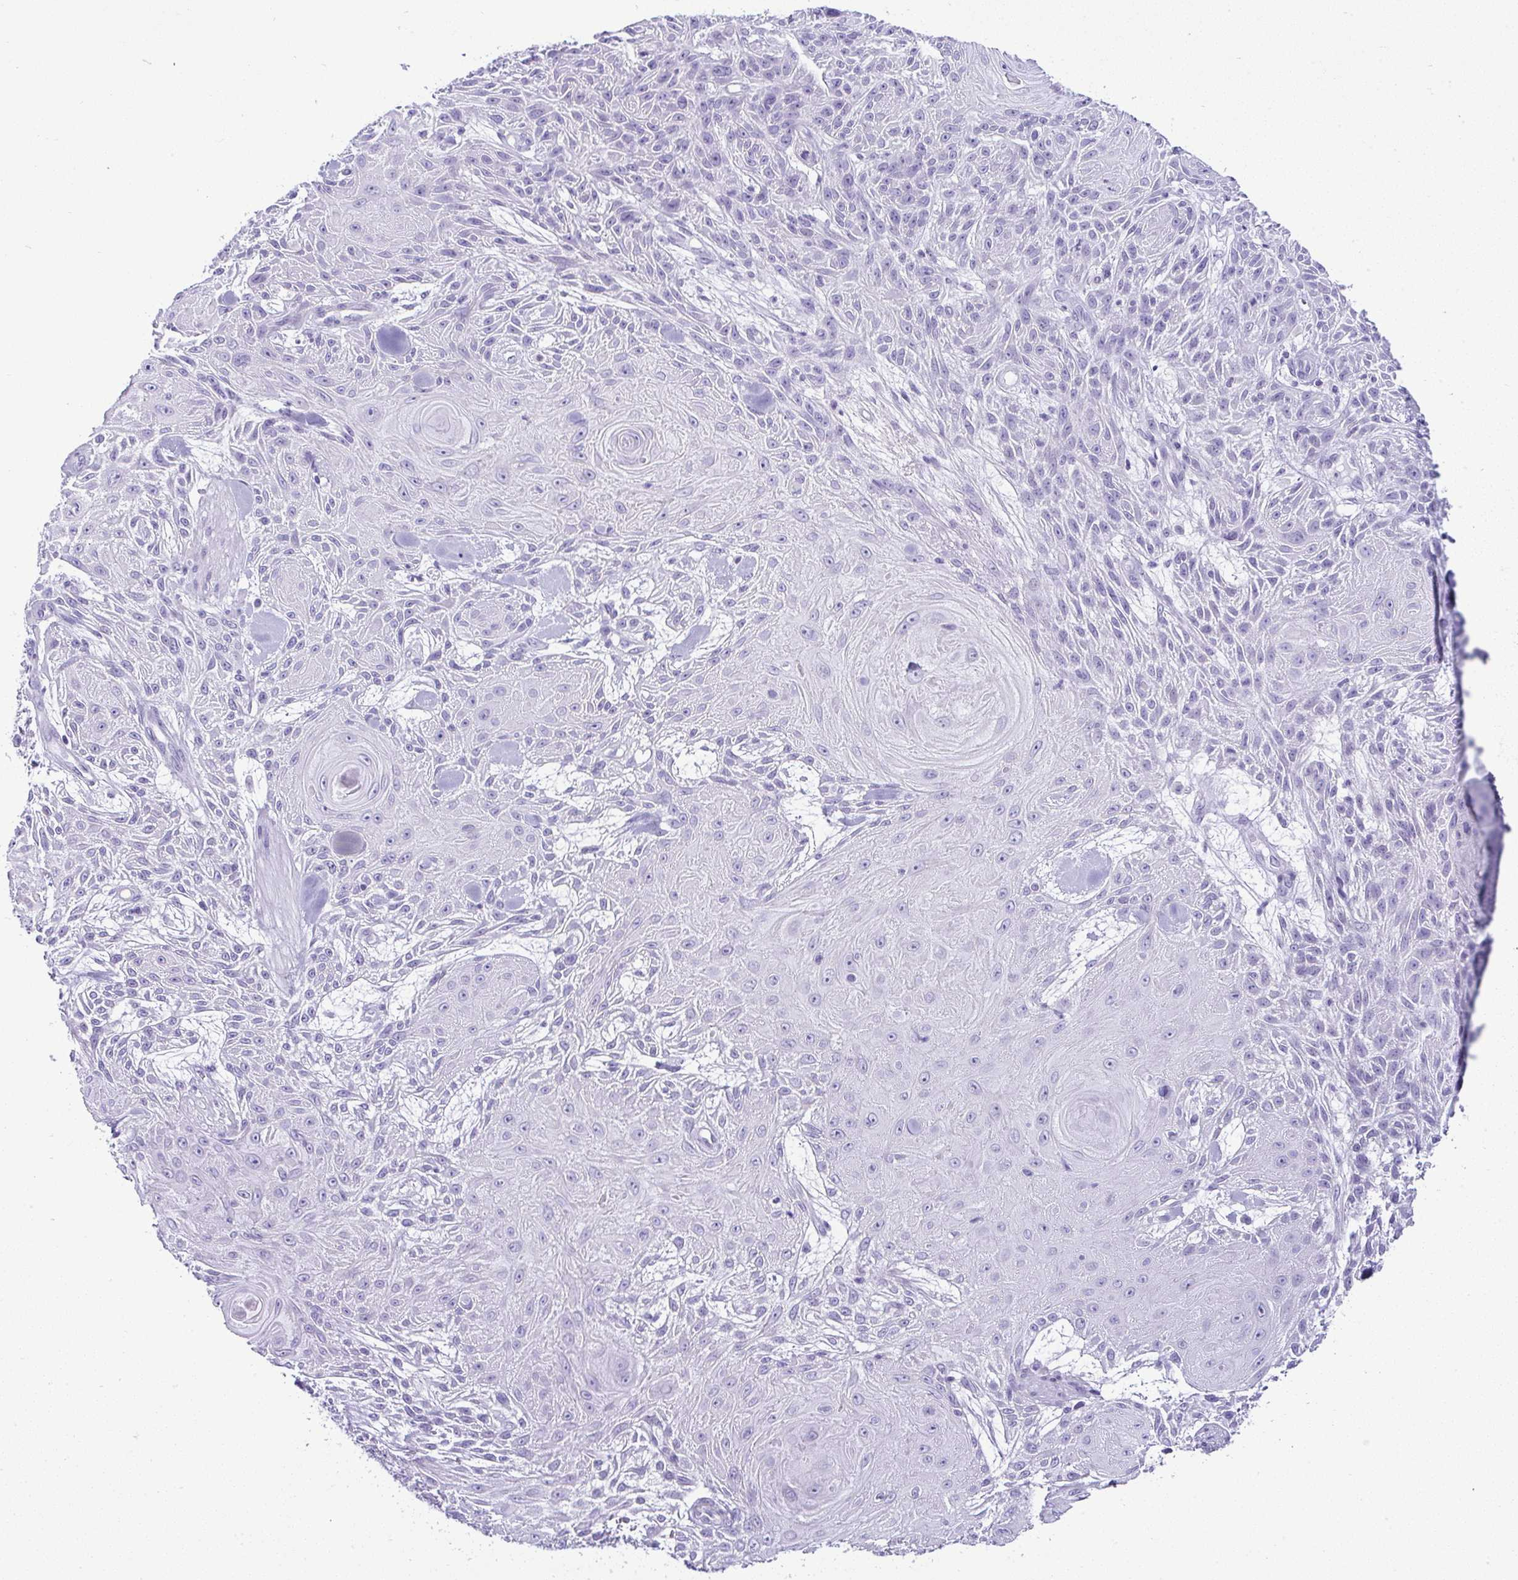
{"staining": {"intensity": "negative", "quantity": "none", "location": "none"}, "tissue": "skin cancer", "cell_type": "Tumor cells", "image_type": "cancer", "snomed": [{"axis": "morphology", "description": "Squamous cell carcinoma, NOS"}, {"axis": "topography", "description": "Skin"}], "caption": "The immunohistochemistry photomicrograph has no significant positivity in tumor cells of skin cancer tissue.", "gene": "RNF183", "patient": {"sex": "male", "age": 88}}